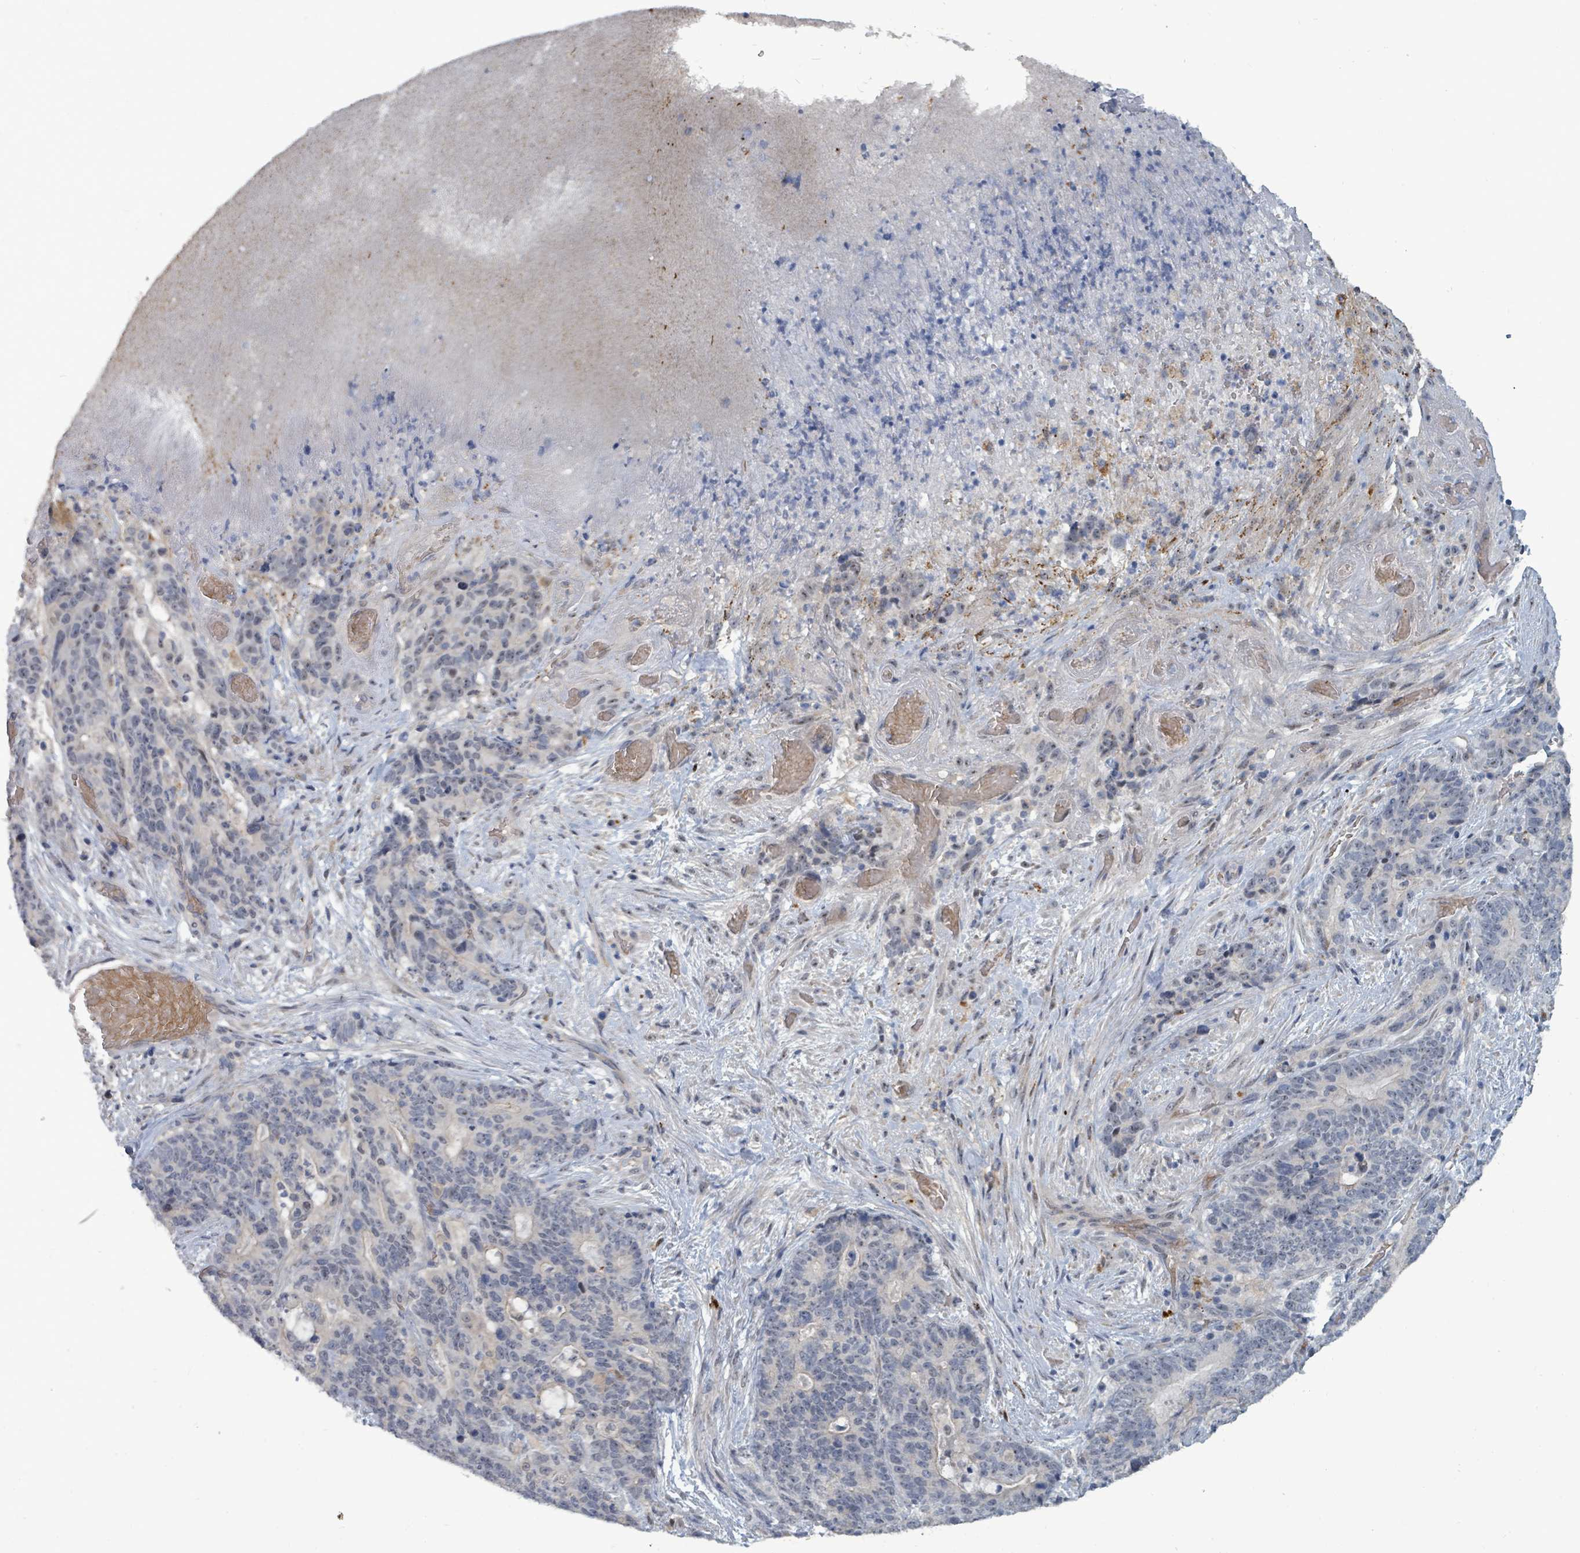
{"staining": {"intensity": "negative", "quantity": "none", "location": "none"}, "tissue": "stomach cancer", "cell_type": "Tumor cells", "image_type": "cancer", "snomed": [{"axis": "morphology", "description": "Normal tissue, NOS"}, {"axis": "morphology", "description": "Adenocarcinoma, NOS"}, {"axis": "topography", "description": "Stomach"}], "caption": "Immunohistochemical staining of human stomach adenocarcinoma reveals no significant expression in tumor cells. Brightfield microscopy of immunohistochemistry stained with DAB (3,3'-diaminobenzidine) (brown) and hematoxylin (blue), captured at high magnification.", "gene": "TRDMT1", "patient": {"sex": "female", "age": 64}}